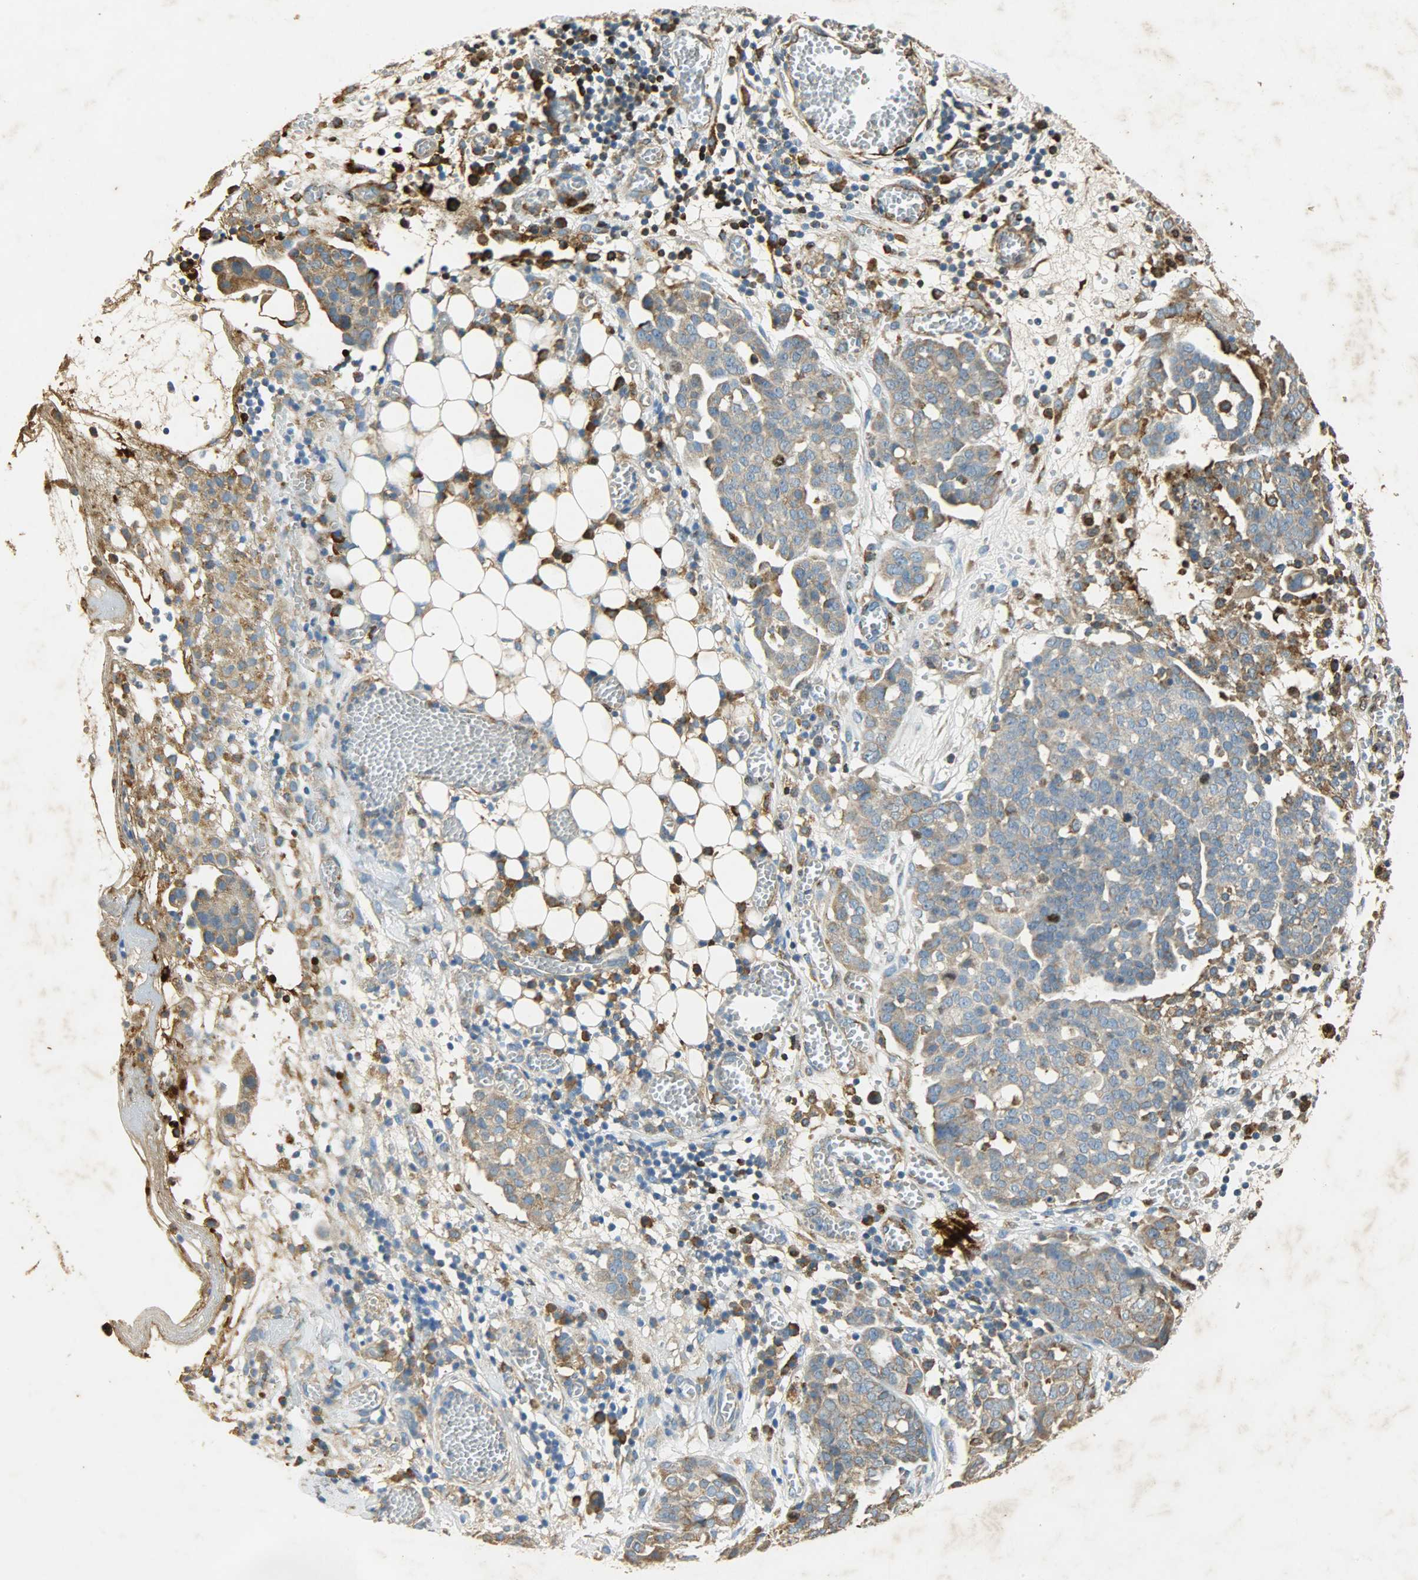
{"staining": {"intensity": "moderate", "quantity": ">75%", "location": "cytoplasmic/membranous"}, "tissue": "ovarian cancer", "cell_type": "Tumor cells", "image_type": "cancer", "snomed": [{"axis": "morphology", "description": "Cystadenocarcinoma, serous, NOS"}, {"axis": "topography", "description": "Soft tissue"}, {"axis": "topography", "description": "Ovary"}], "caption": "Ovarian serous cystadenocarcinoma stained with immunohistochemistry reveals moderate cytoplasmic/membranous staining in about >75% of tumor cells.", "gene": "HSPA5", "patient": {"sex": "female", "age": 57}}